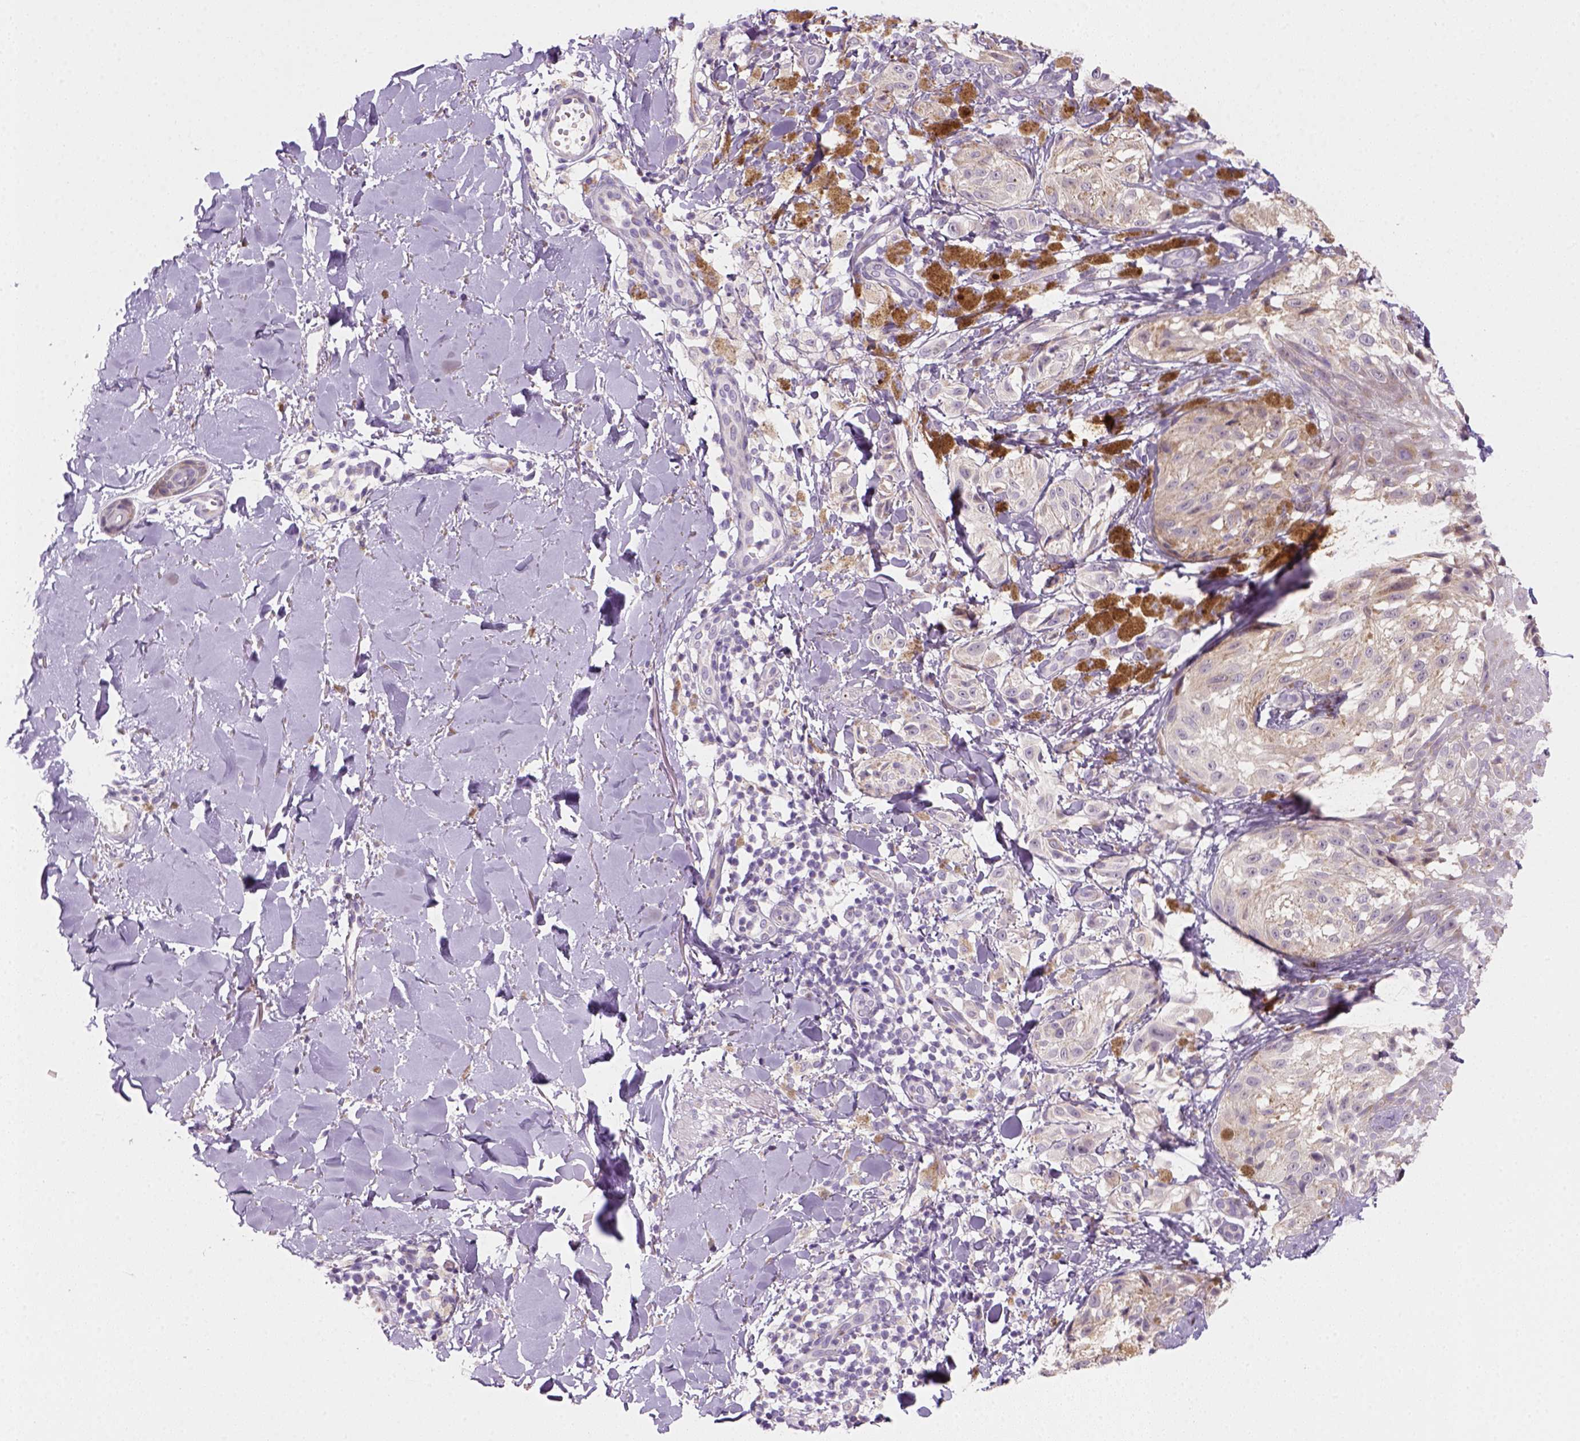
{"staining": {"intensity": "weak", "quantity": "25%-75%", "location": "cytoplasmic/membranous"}, "tissue": "melanoma", "cell_type": "Tumor cells", "image_type": "cancer", "snomed": [{"axis": "morphology", "description": "Malignant melanoma, NOS"}, {"axis": "topography", "description": "Skin"}], "caption": "Protein expression analysis of melanoma shows weak cytoplasmic/membranous expression in about 25%-75% of tumor cells.", "gene": "CES2", "patient": {"sex": "male", "age": 36}}